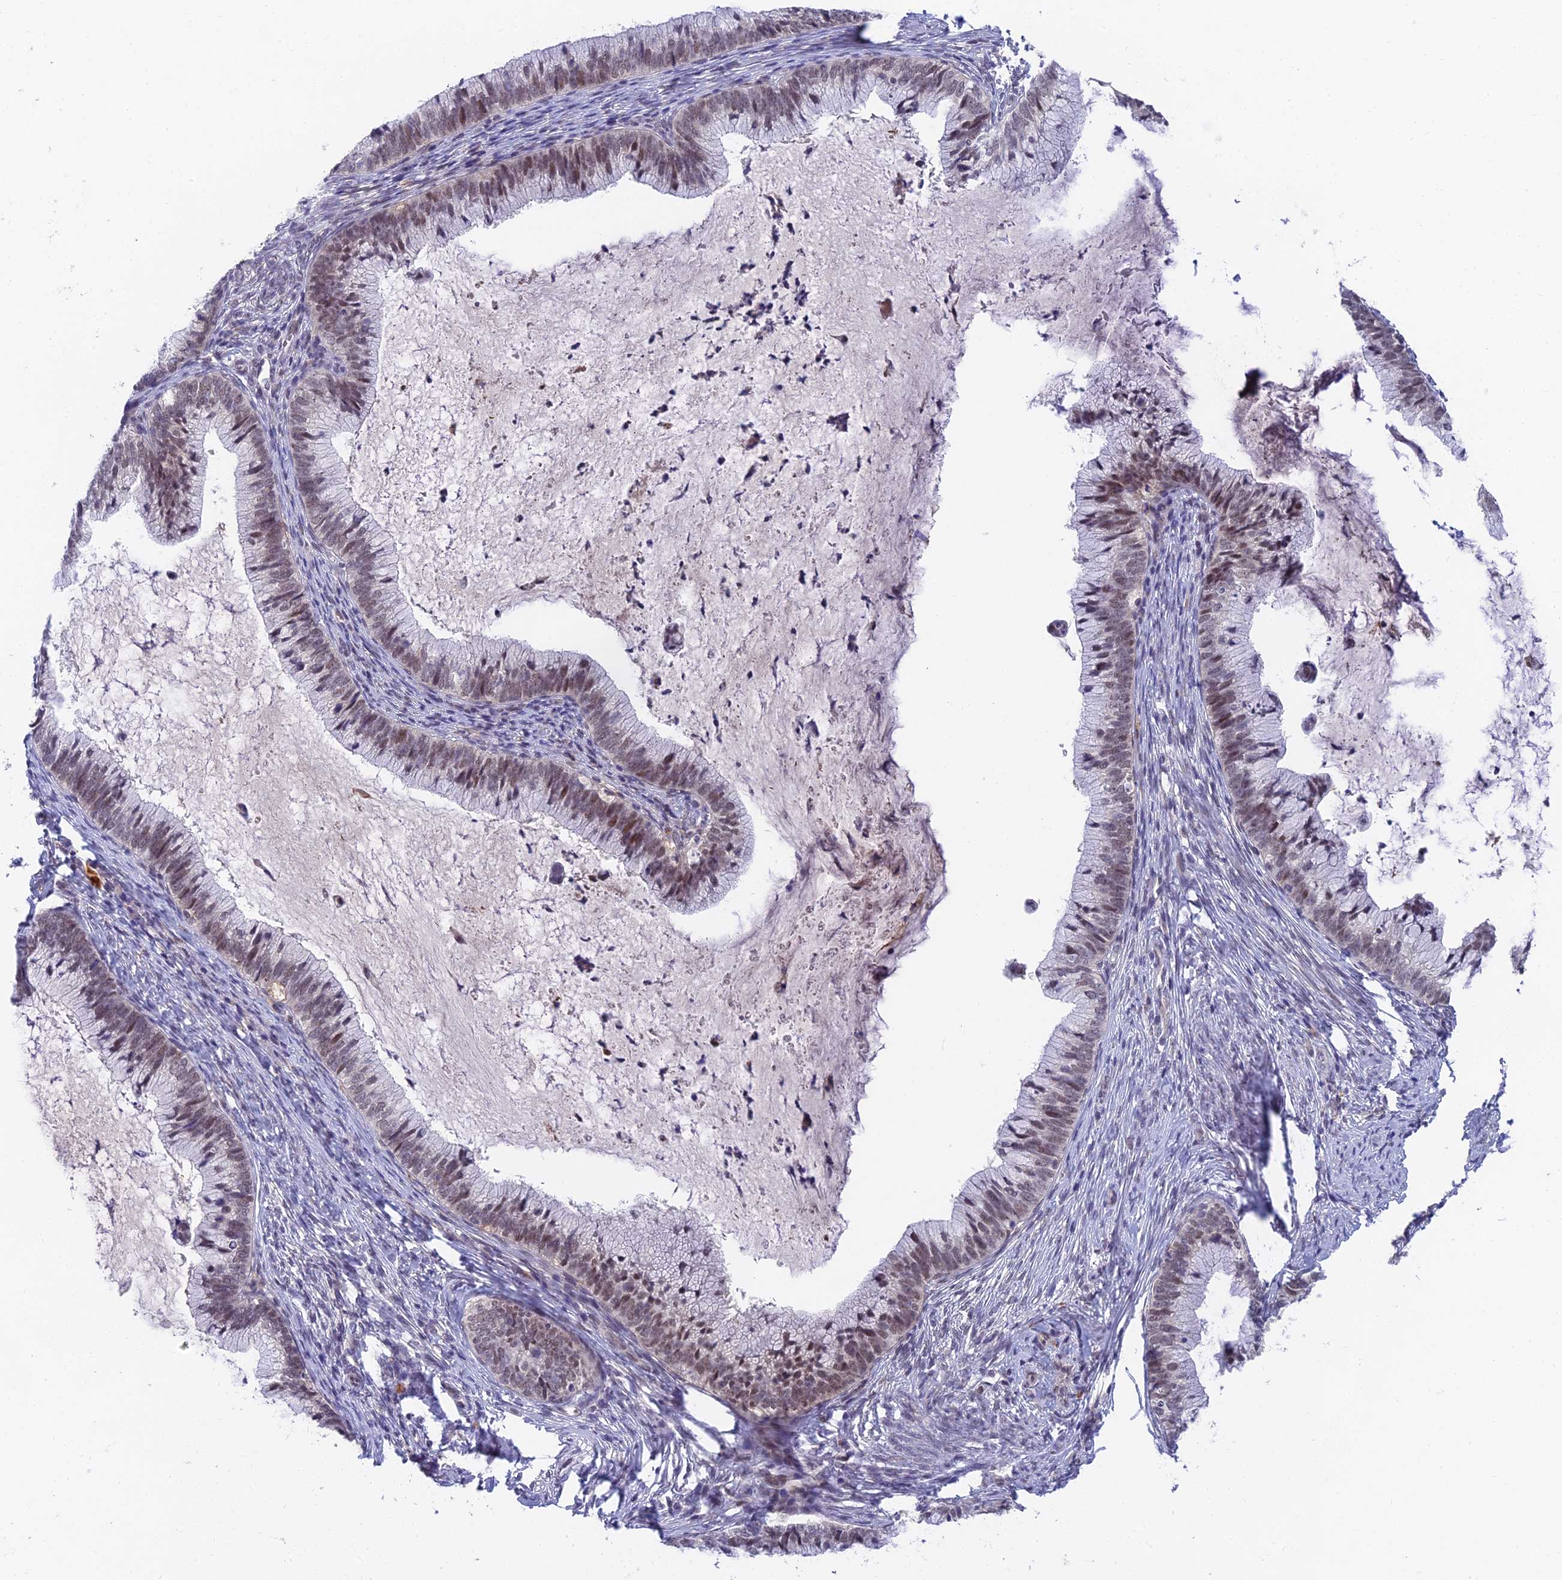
{"staining": {"intensity": "moderate", "quantity": "25%-75%", "location": "nuclear"}, "tissue": "cervical cancer", "cell_type": "Tumor cells", "image_type": "cancer", "snomed": [{"axis": "morphology", "description": "Adenocarcinoma, NOS"}, {"axis": "topography", "description": "Cervix"}], "caption": "High-magnification brightfield microscopy of cervical cancer (adenocarcinoma) stained with DAB (3,3'-diaminobenzidine) (brown) and counterstained with hematoxylin (blue). tumor cells exhibit moderate nuclear expression is appreciated in approximately25%-75% of cells. The protein of interest is shown in brown color, while the nuclei are stained blue.", "gene": "NSMCE1", "patient": {"sex": "female", "age": 36}}